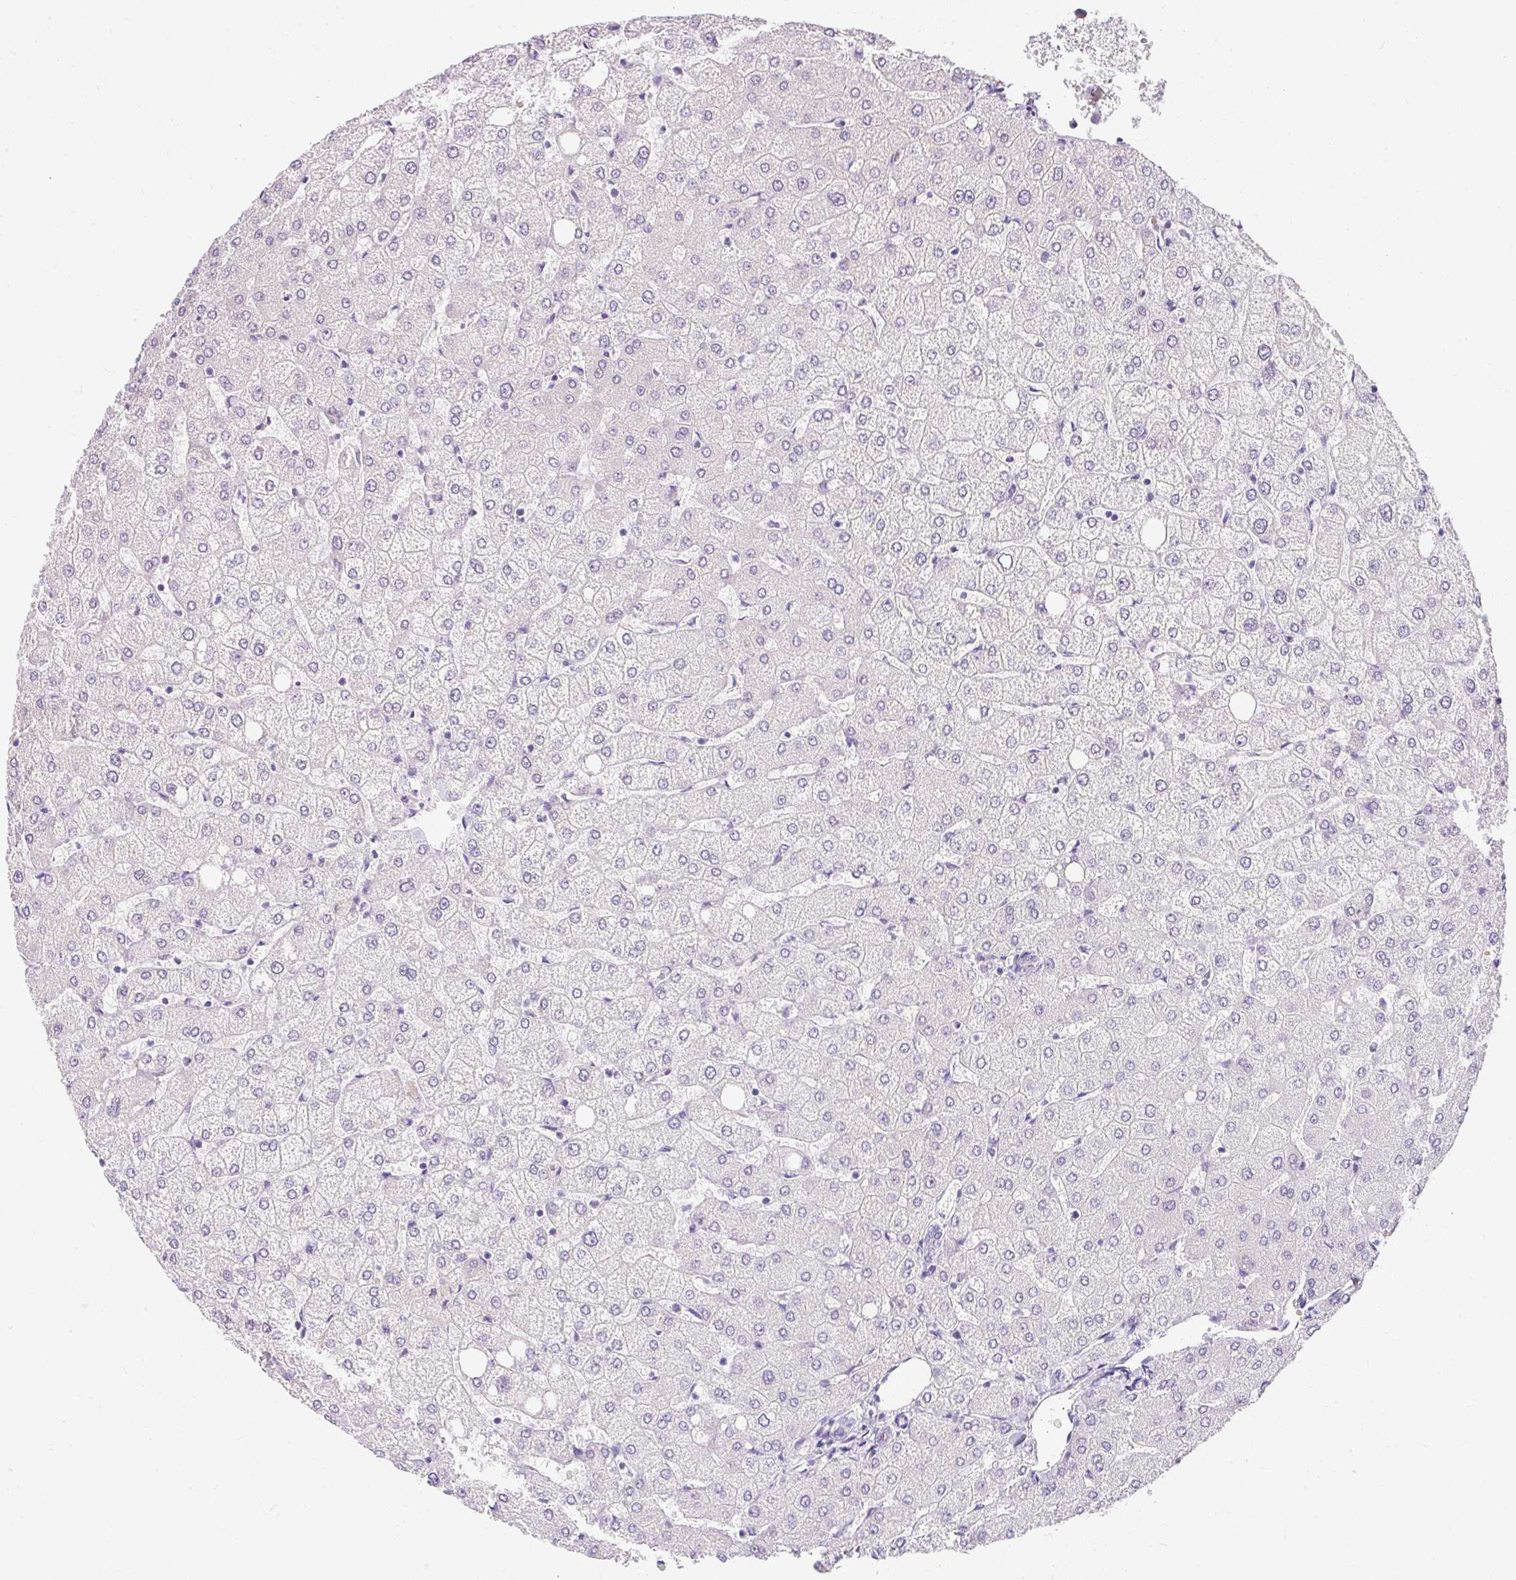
{"staining": {"intensity": "negative", "quantity": "none", "location": "none"}, "tissue": "liver", "cell_type": "Cholangiocytes", "image_type": "normal", "snomed": [{"axis": "morphology", "description": "Normal tissue, NOS"}, {"axis": "topography", "description": "Liver"}], "caption": "Micrograph shows no significant protein positivity in cholangiocytes of normal liver.", "gene": "DTX4", "patient": {"sex": "female", "age": 54}}